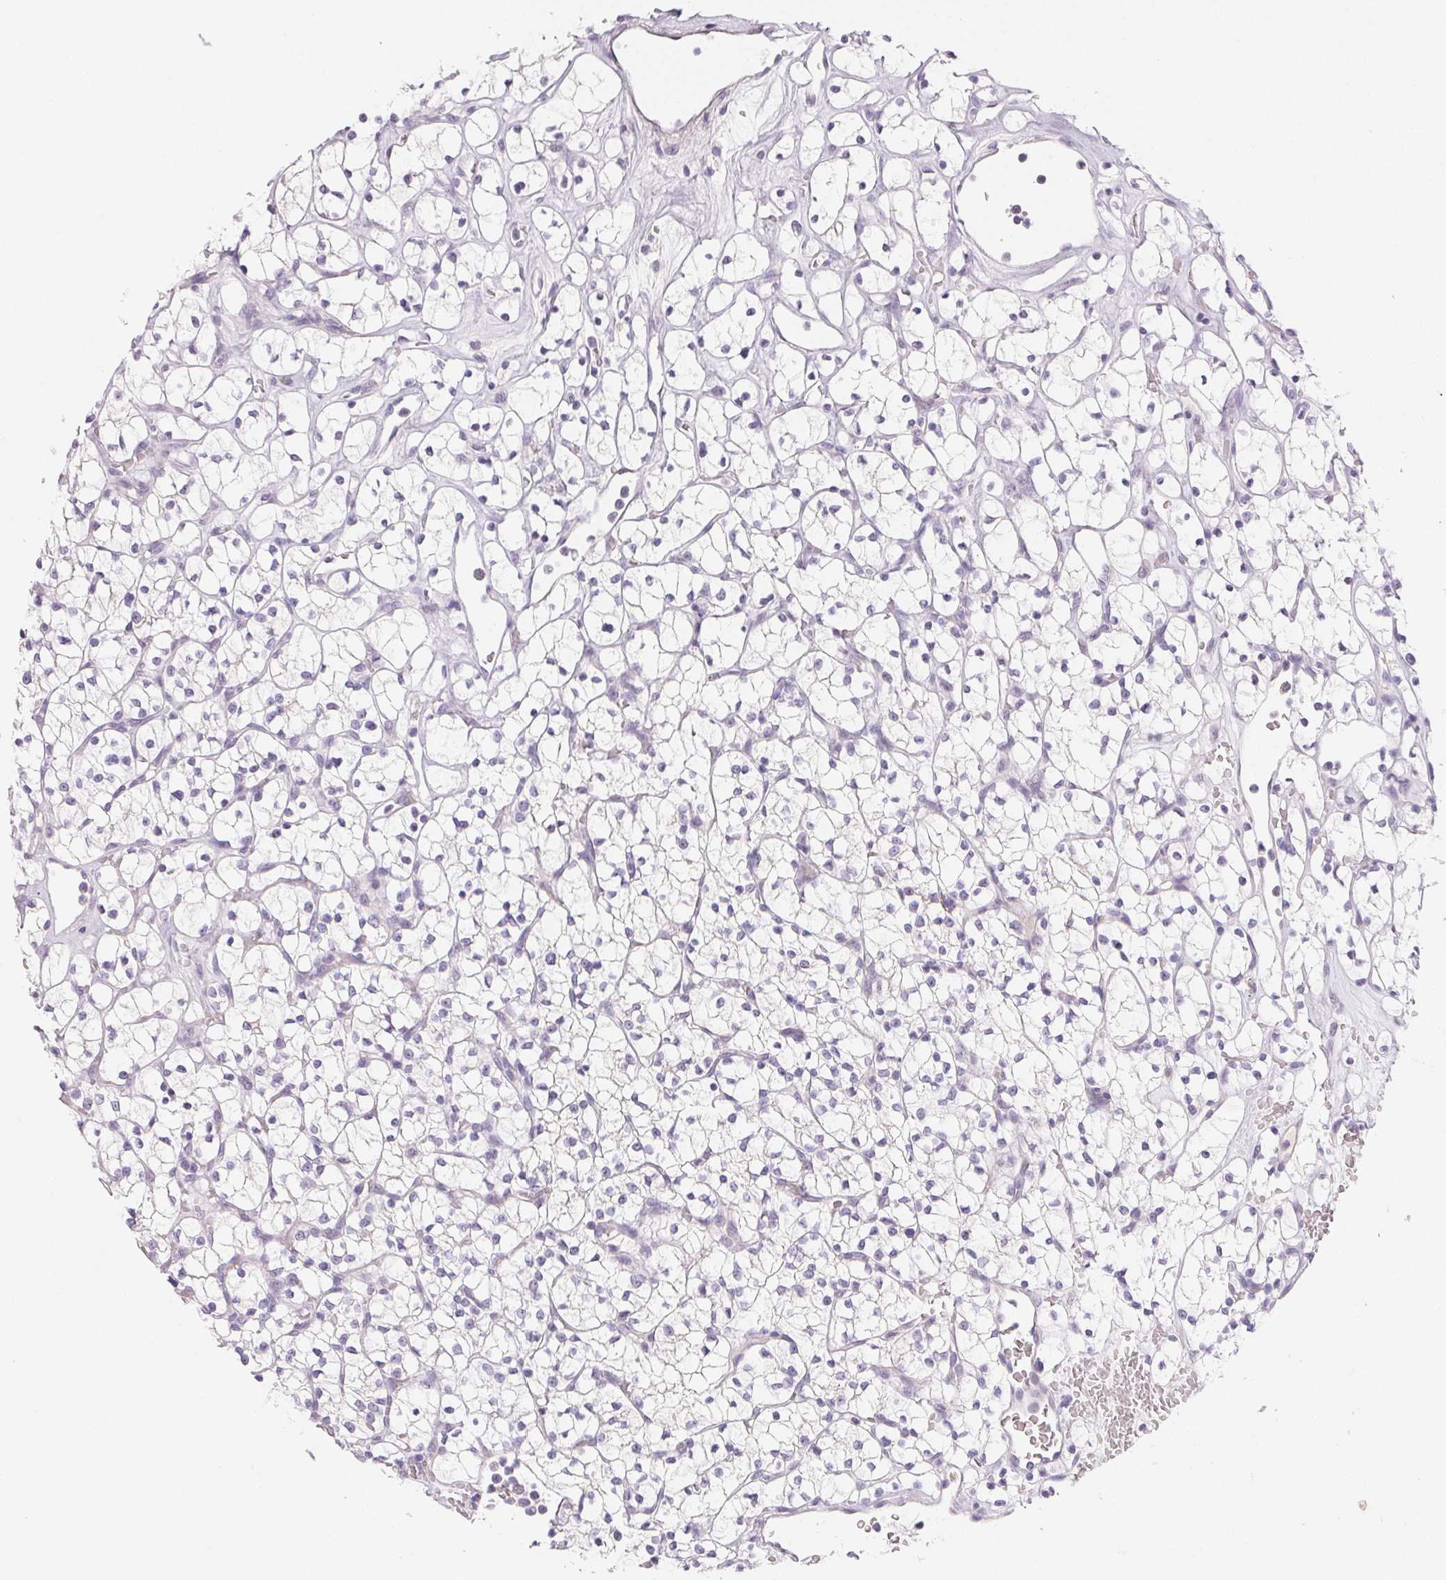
{"staining": {"intensity": "negative", "quantity": "none", "location": "none"}, "tissue": "renal cancer", "cell_type": "Tumor cells", "image_type": "cancer", "snomed": [{"axis": "morphology", "description": "Adenocarcinoma, NOS"}, {"axis": "topography", "description": "Kidney"}], "caption": "The histopathology image shows no staining of tumor cells in renal adenocarcinoma.", "gene": "BPIFB2", "patient": {"sex": "female", "age": 64}}